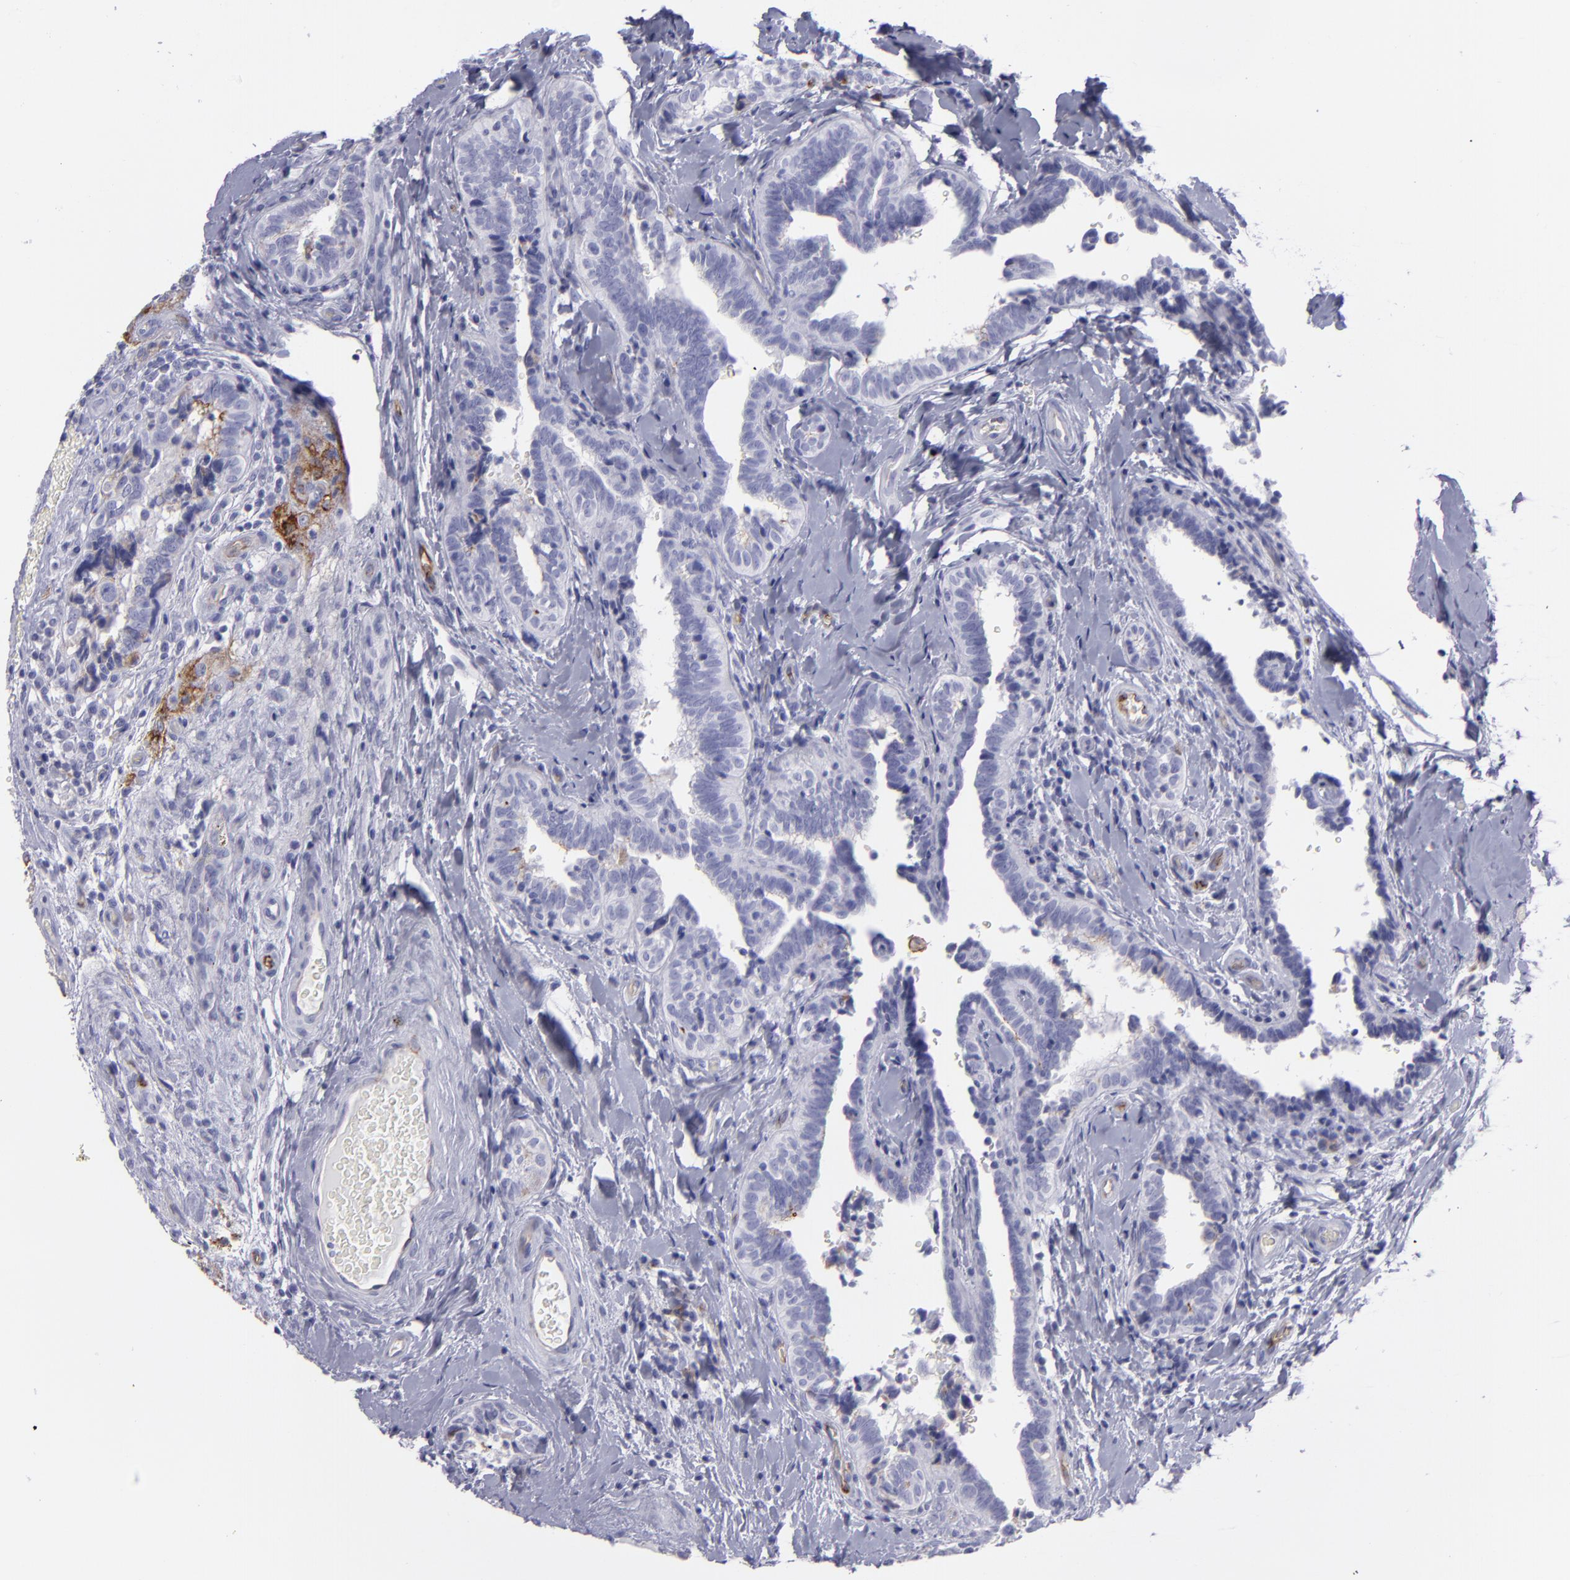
{"staining": {"intensity": "weak", "quantity": "<25%", "location": "cytoplasmic/membranous"}, "tissue": "testis cancer", "cell_type": "Tumor cells", "image_type": "cancer", "snomed": [{"axis": "morphology", "description": "Seminoma, NOS"}, {"axis": "topography", "description": "Testis"}], "caption": "The image reveals no staining of tumor cells in seminoma (testis).", "gene": "ACE", "patient": {"sex": "male", "age": 32}}